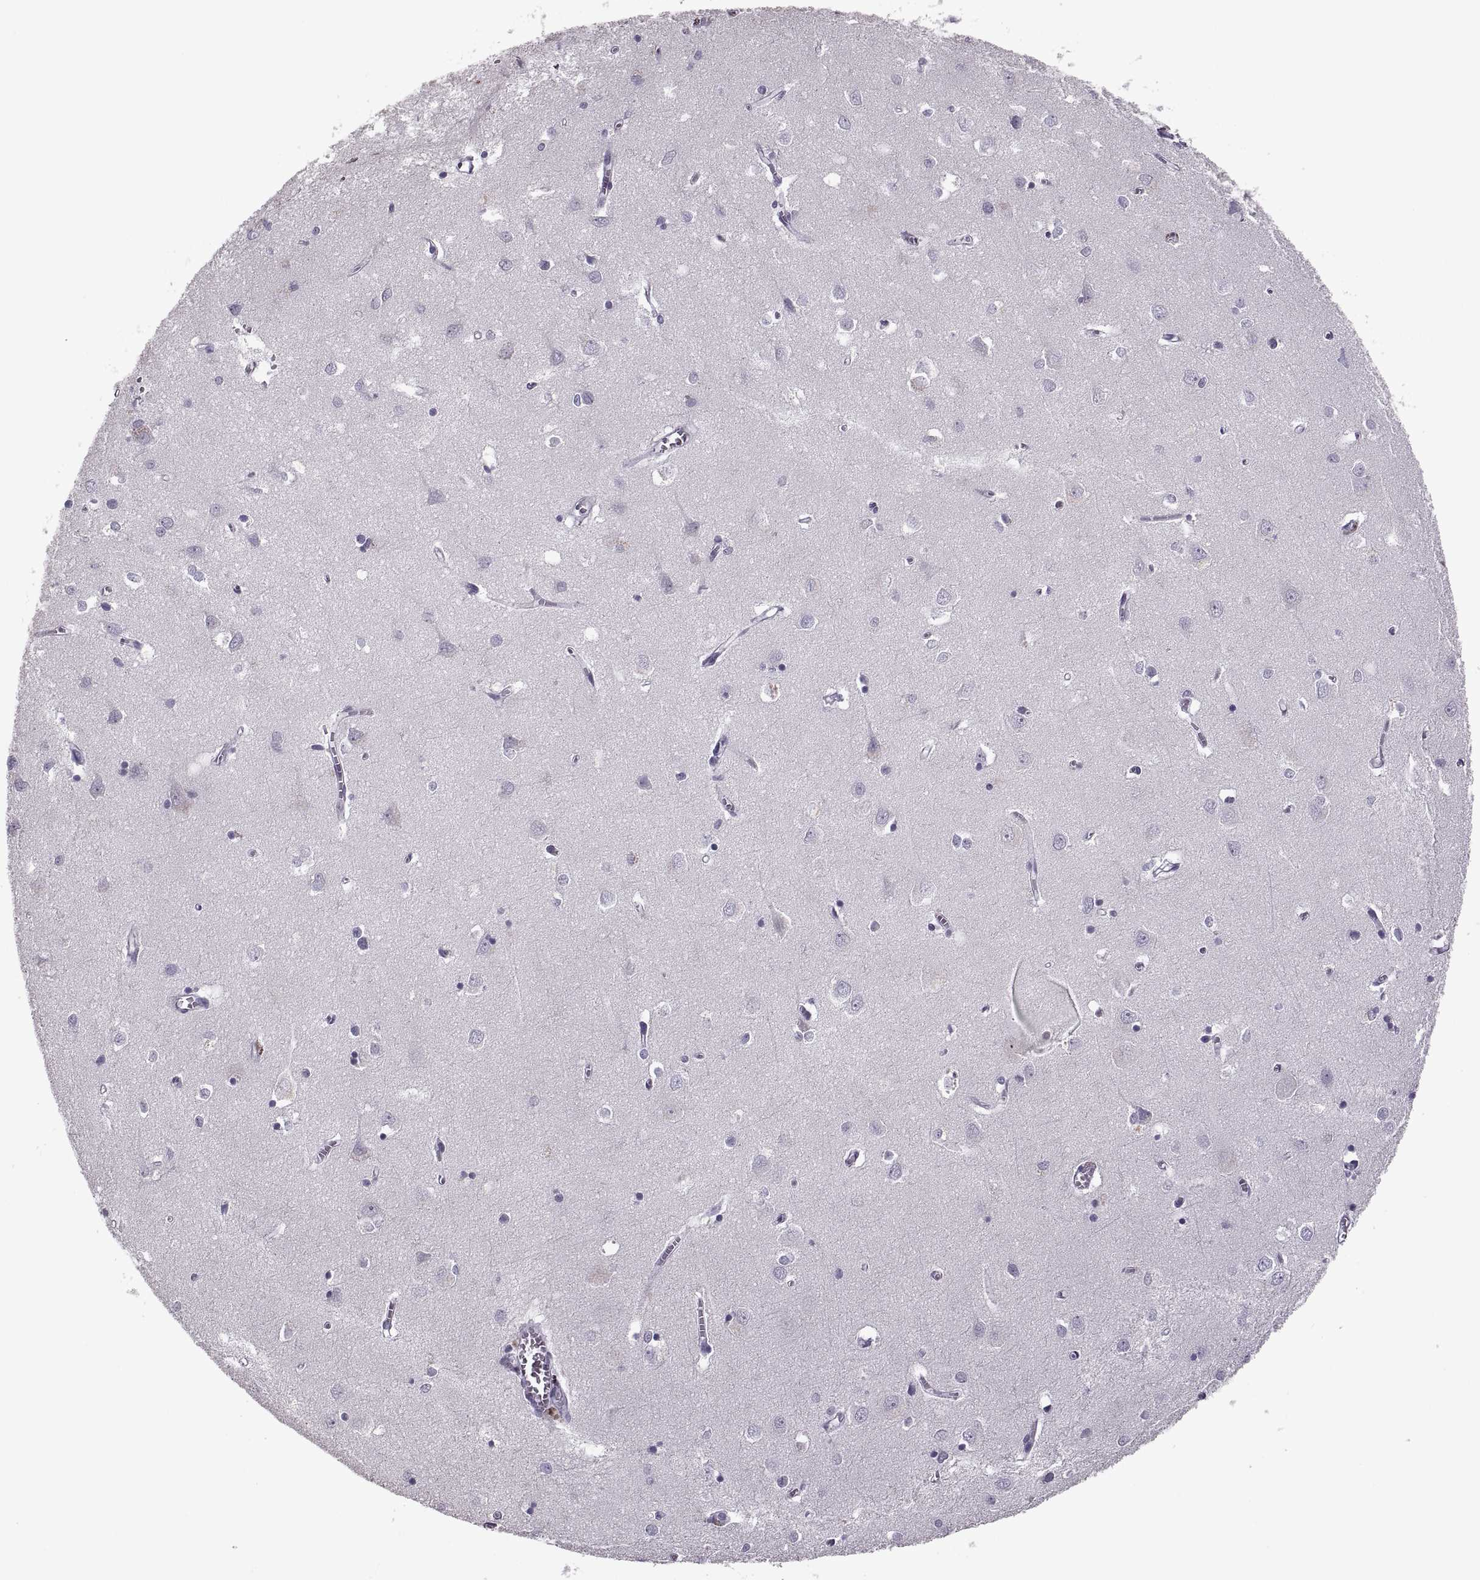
{"staining": {"intensity": "negative", "quantity": "none", "location": "none"}, "tissue": "cerebral cortex", "cell_type": "Endothelial cells", "image_type": "normal", "snomed": [{"axis": "morphology", "description": "Normal tissue, NOS"}, {"axis": "topography", "description": "Cerebral cortex"}], "caption": "Immunohistochemistry image of benign cerebral cortex: cerebral cortex stained with DAB (3,3'-diaminobenzidine) demonstrates no significant protein staining in endothelial cells.", "gene": "PAGE2B", "patient": {"sex": "male", "age": 70}}